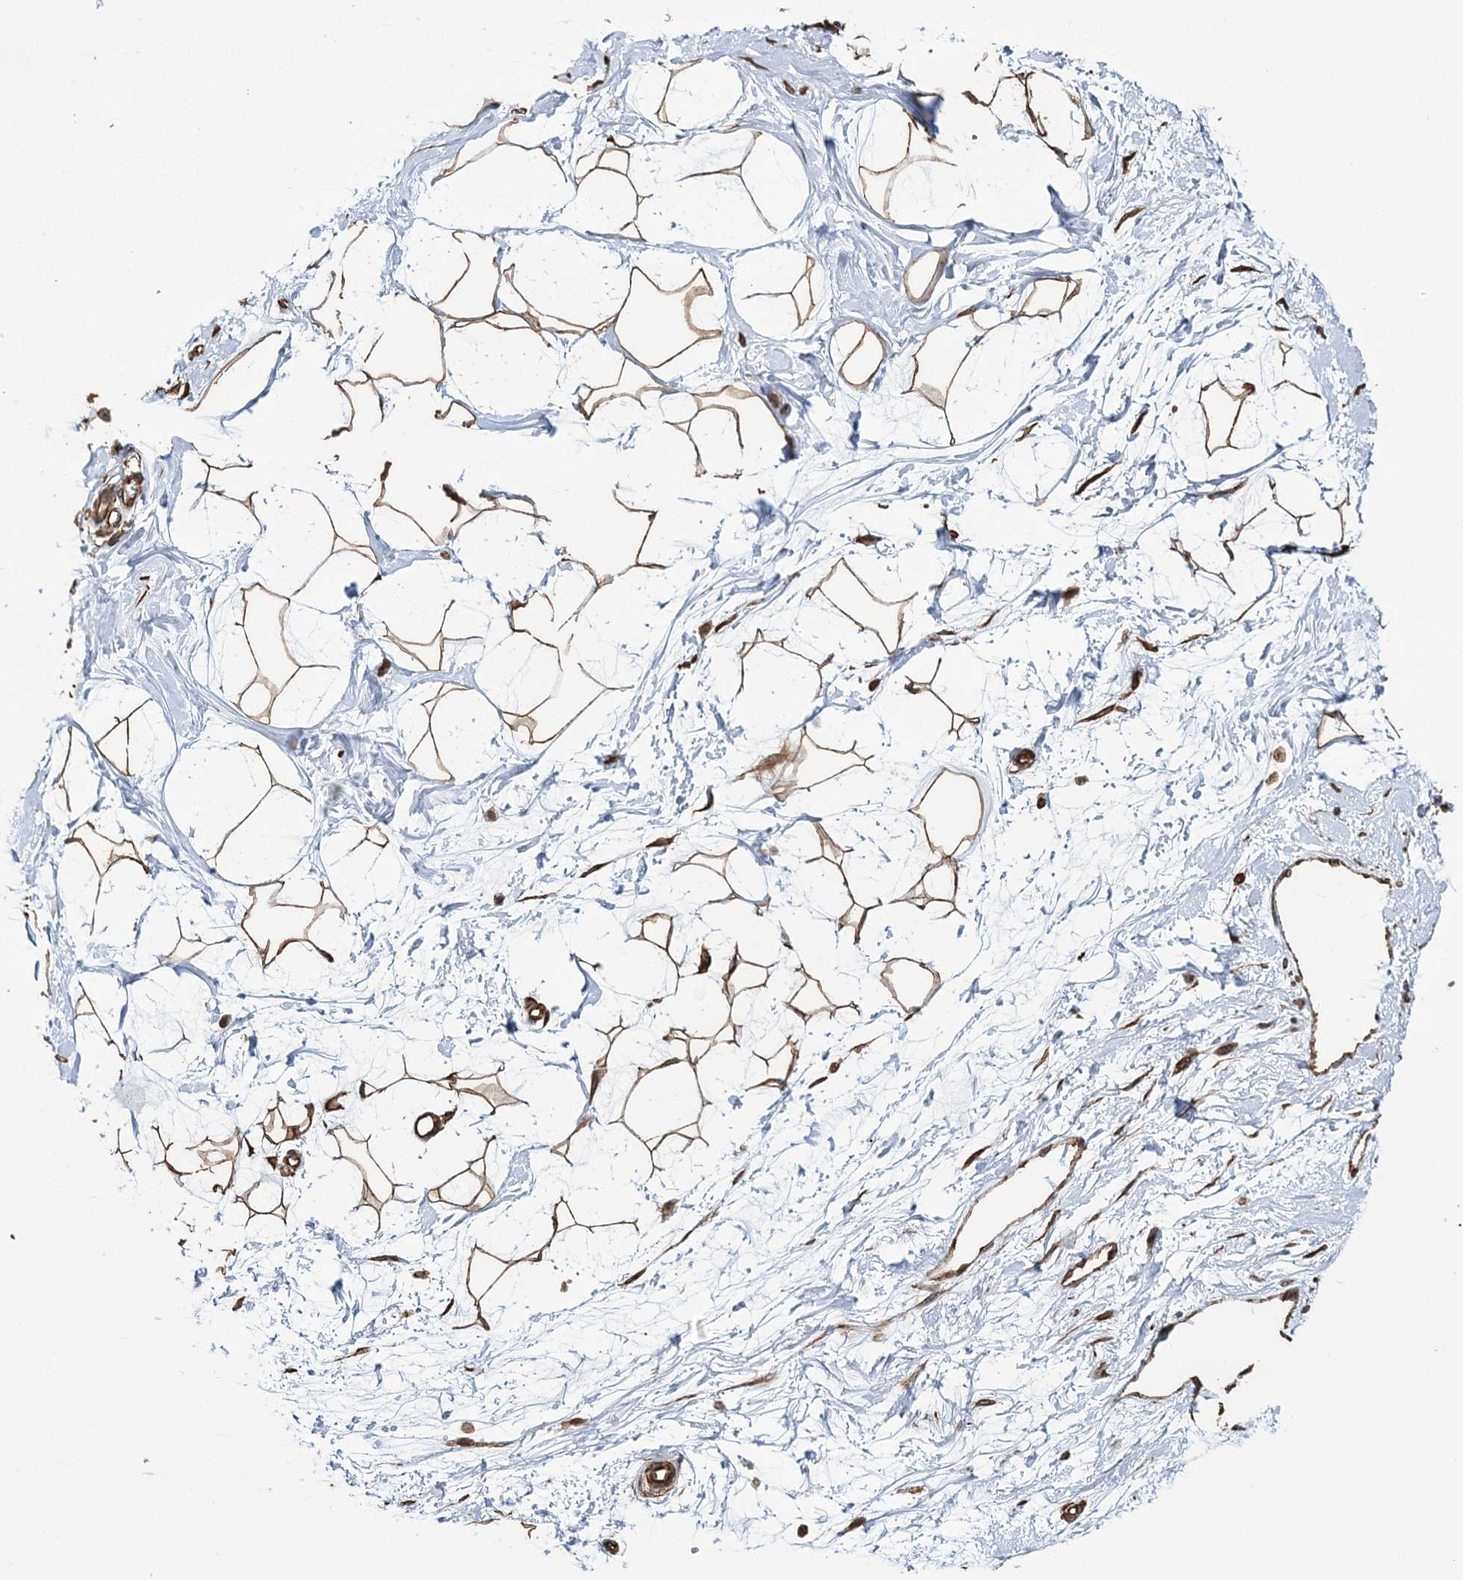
{"staining": {"intensity": "moderate", "quantity": ">75%", "location": "cytoplasmic/membranous,nuclear"}, "tissue": "breast", "cell_type": "Adipocytes", "image_type": "normal", "snomed": [{"axis": "morphology", "description": "Normal tissue, NOS"}, {"axis": "topography", "description": "Breast"}], "caption": "DAB immunohistochemical staining of unremarkable human breast shows moderate cytoplasmic/membranous,nuclear protein expression in about >75% of adipocytes.", "gene": "ATP11B", "patient": {"sex": "female", "age": 45}}